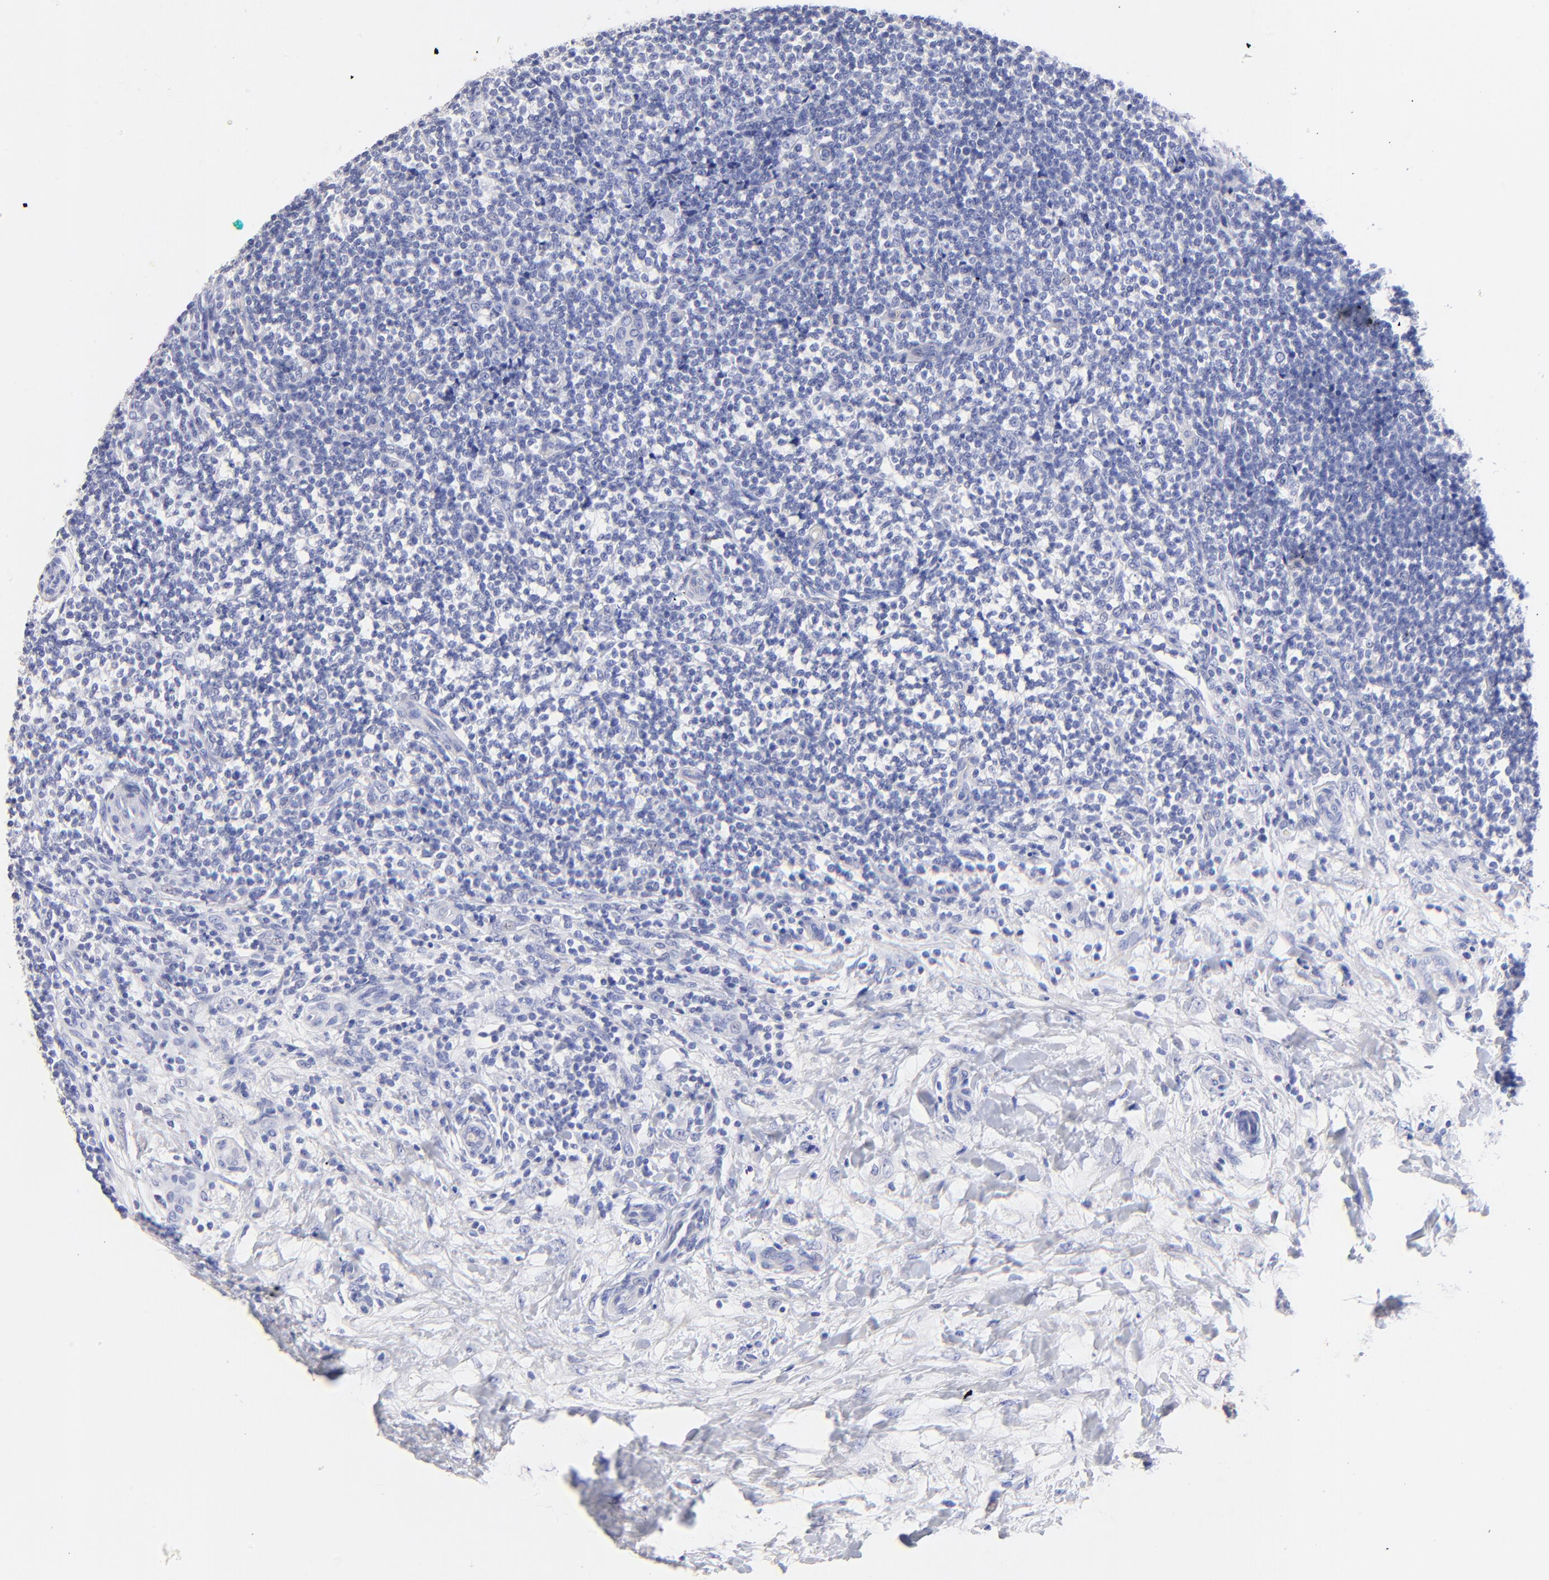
{"staining": {"intensity": "negative", "quantity": "none", "location": "none"}, "tissue": "lymphoma", "cell_type": "Tumor cells", "image_type": "cancer", "snomed": [{"axis": "morphology", "description": "Malignant lymphoma, non-Hodgkin's type, Low grade"}, {"axis": "topography", "description": "Lymph node"}], "caption": "This histopathology image is of malignant lymphoma, non-Hodgkin's type (low-grade) stained with IHC to label a protein in brown with the nuclei are counter-stained blue. There is no expression in tumor cells.", "gene": "HORMAD2", "patient": {"sex": "female", "age": 76}}